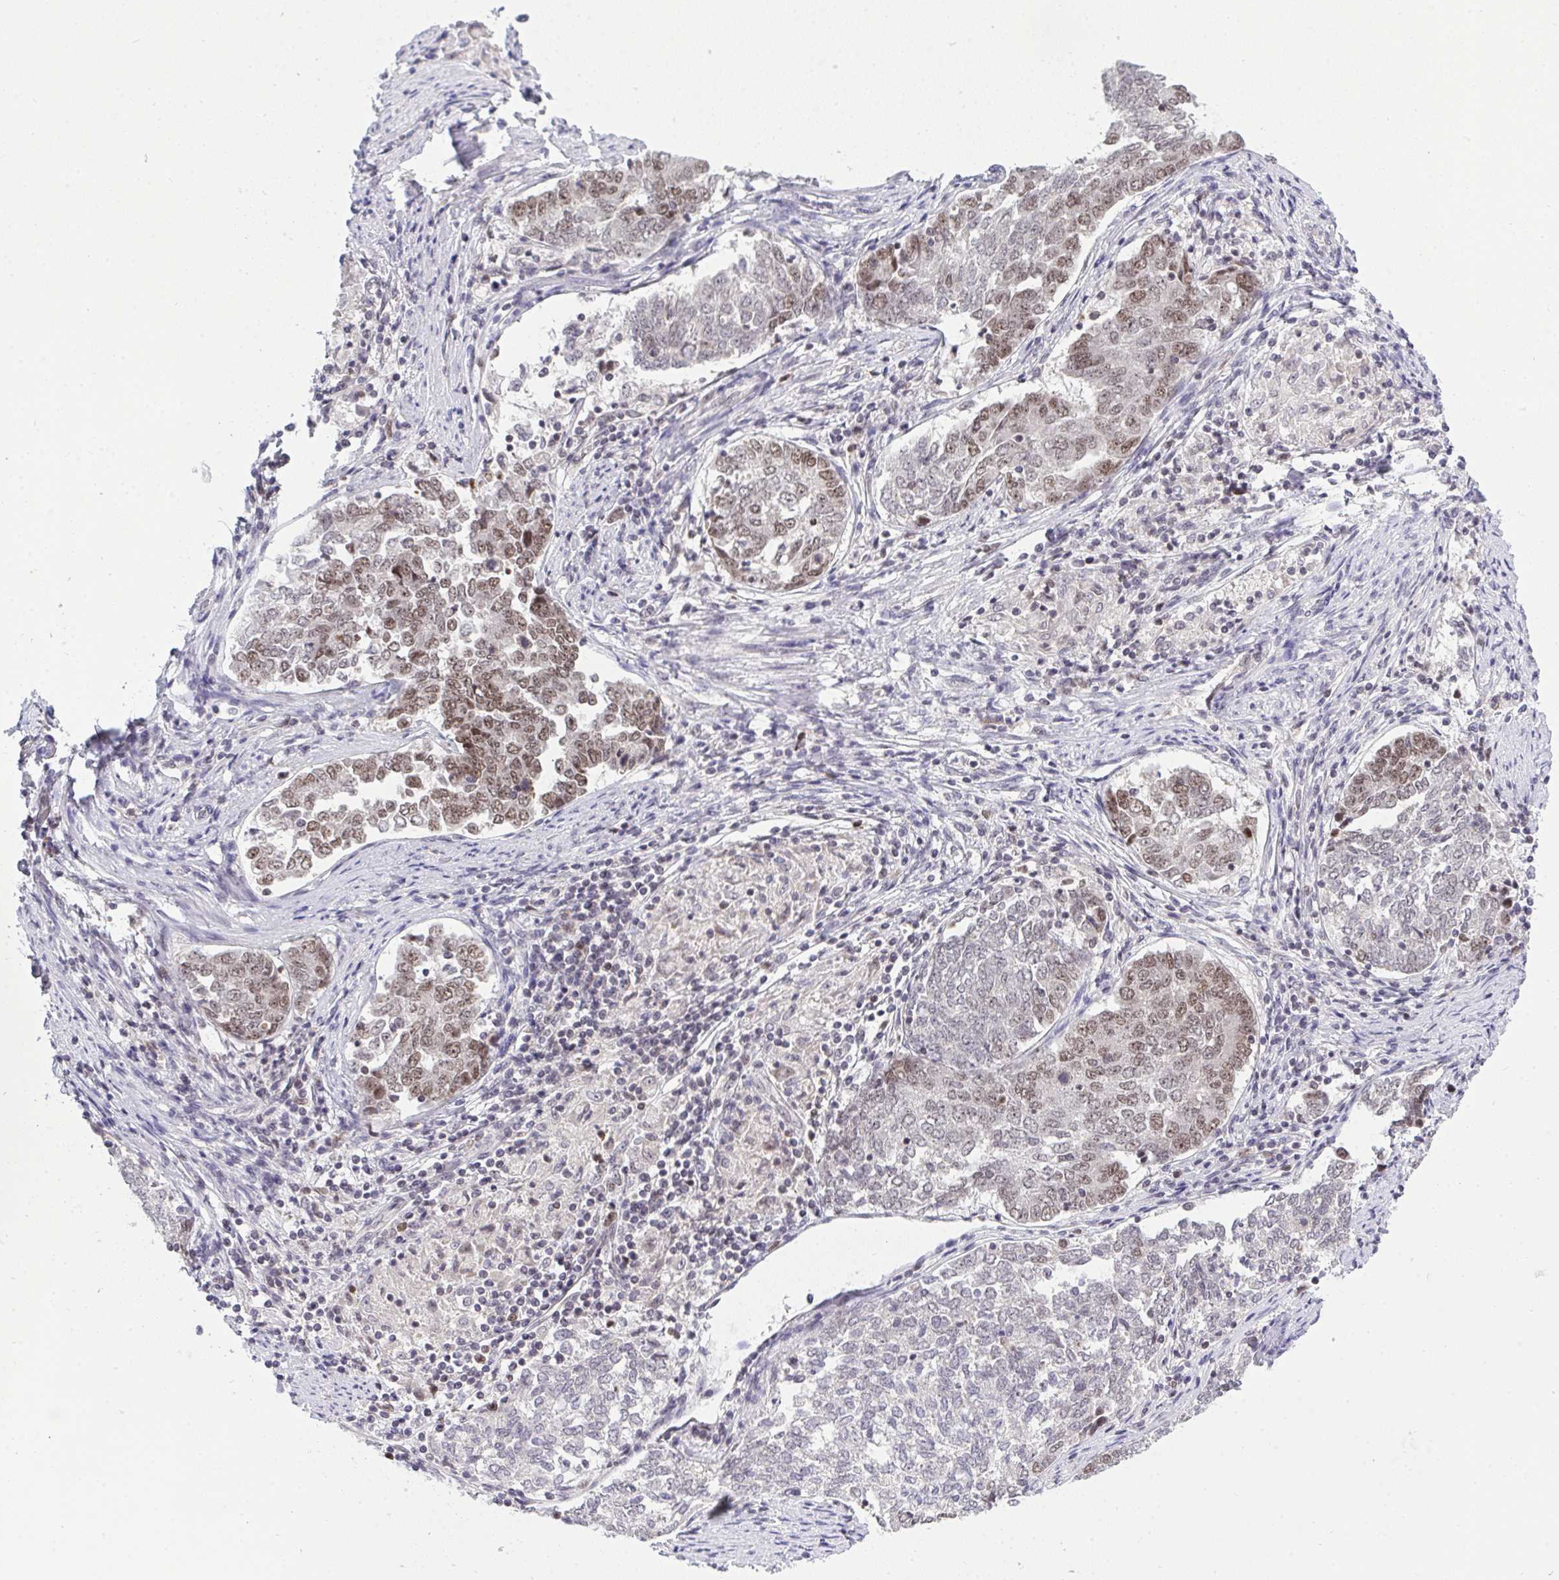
{"staining": {"intensity": "weak", "quantity": "25%-75%", "location": "nuclear"}, "tissue": "endometrial cancer", "cell_type": "Tumor cells", "image_type": "cancer", "snomed": [{"axis": "morphology", "description": "Adenocarcinoma, NOS"}, {"axis": "topography", "description": "Endometrium"}], "caption": "Tumor cells demonstrate low levels of weak nuclear staining in about 25%-75% of cells in human adenocarcinoma (endometrial).", "gene": "RFC4", "patient": {"sex": "female", "age": 80}}